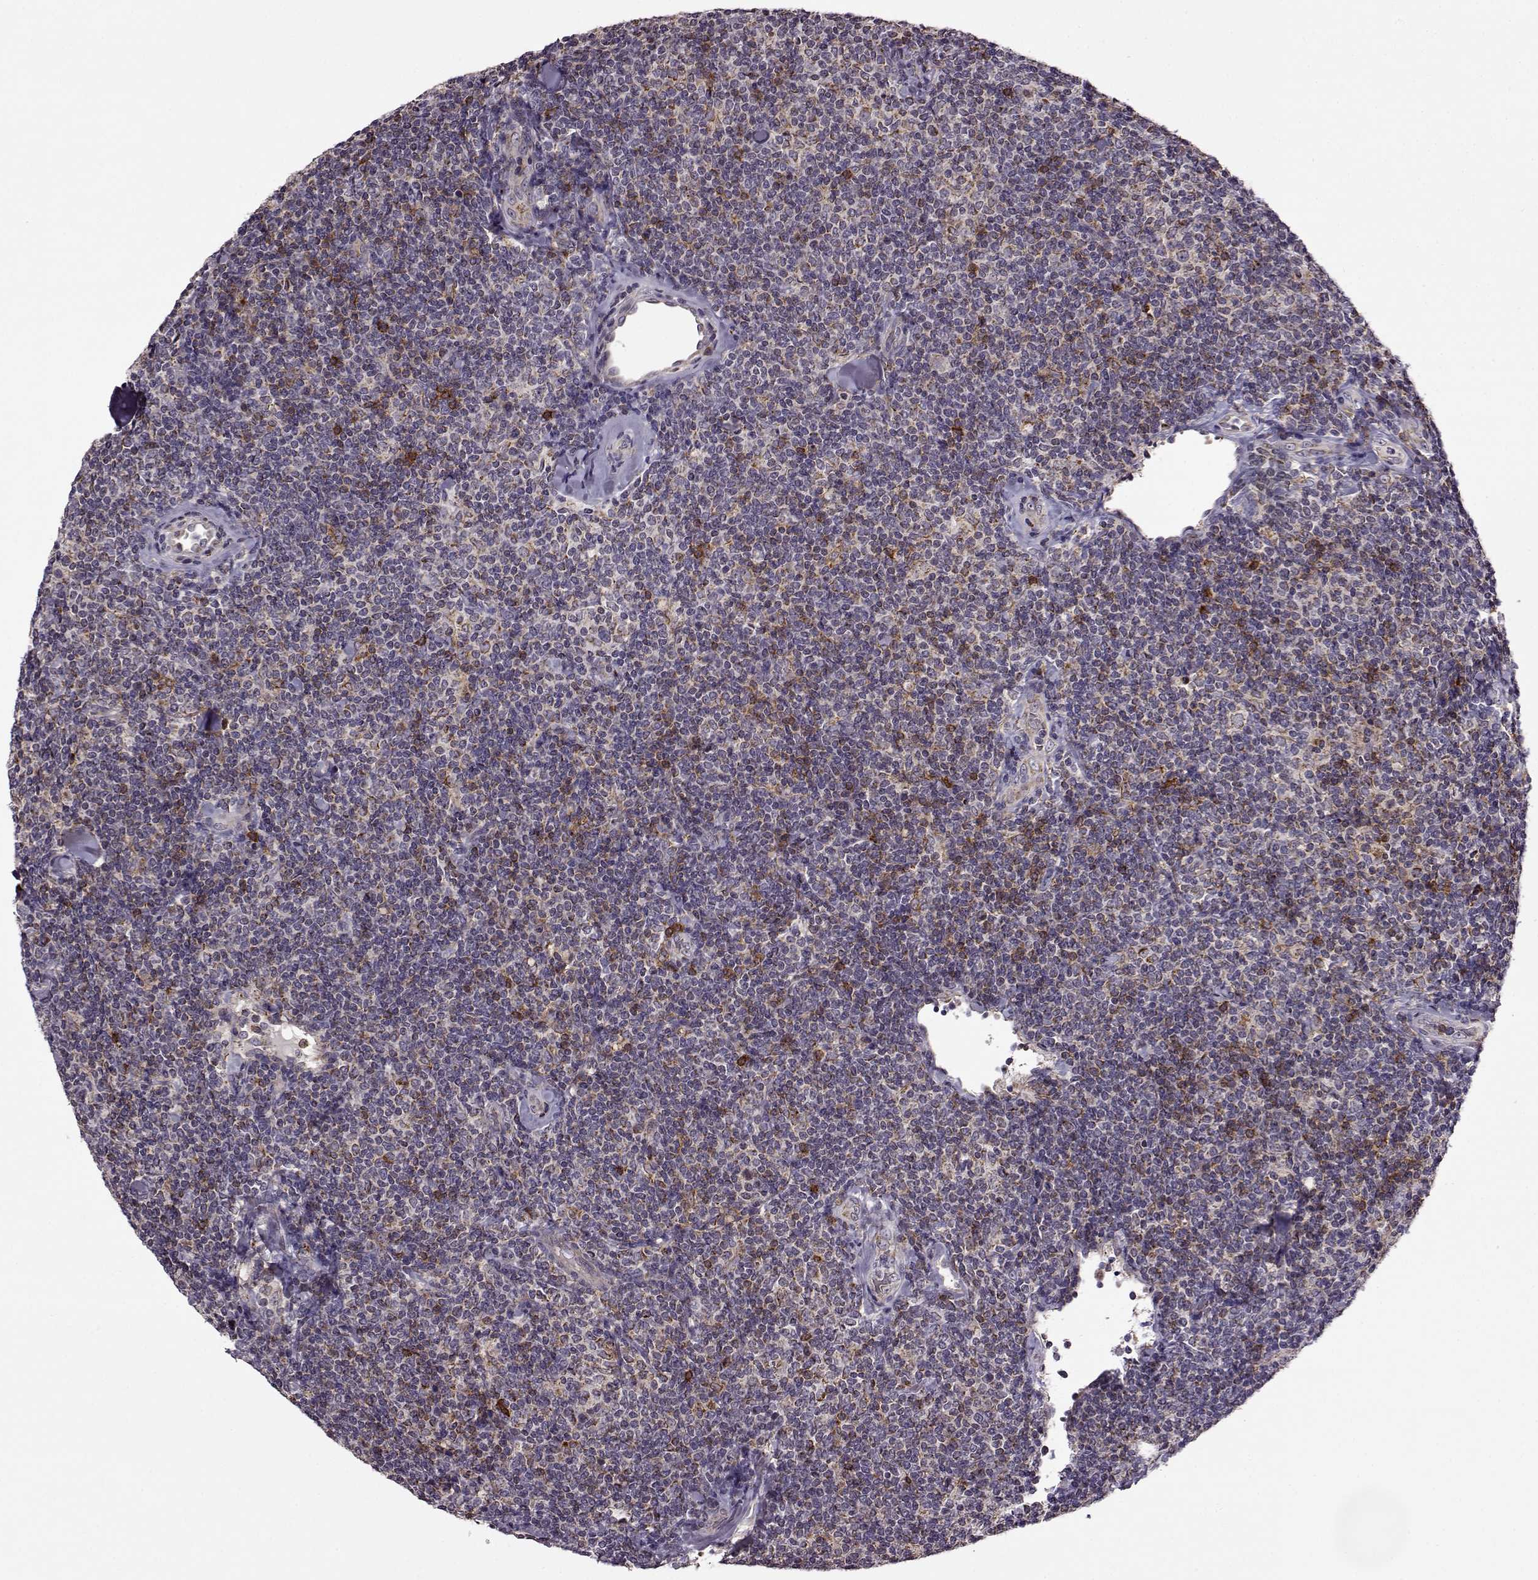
{"staining": {"intensity": "moderate", "quantity": ">75%", "location": "cytoplasmic/membranous"}, "tissue": "lymphoma", "cell_type": "Tumor cells", "image_type": "cancer", "snomed": [{"axis": "morphology", "description": "Malignant lymphoma, non-Hodgkin's type, Low grade"}, {"axis": "topography", "description": "Lymph node"}], "caption": "An immunohistochemistry histopathology image of tumor tissue is shown. Protein staining in brown highlights moderate cytoplasmic/membranous positivity in lymphoma within tumor cells. The staining is performed using DAB brown chromogen to label protein expression. The nuclei are counter-stained blue using hematoxylin.", "gene": "MTSS1", "patient": {"sex": "female", "age": 56}}